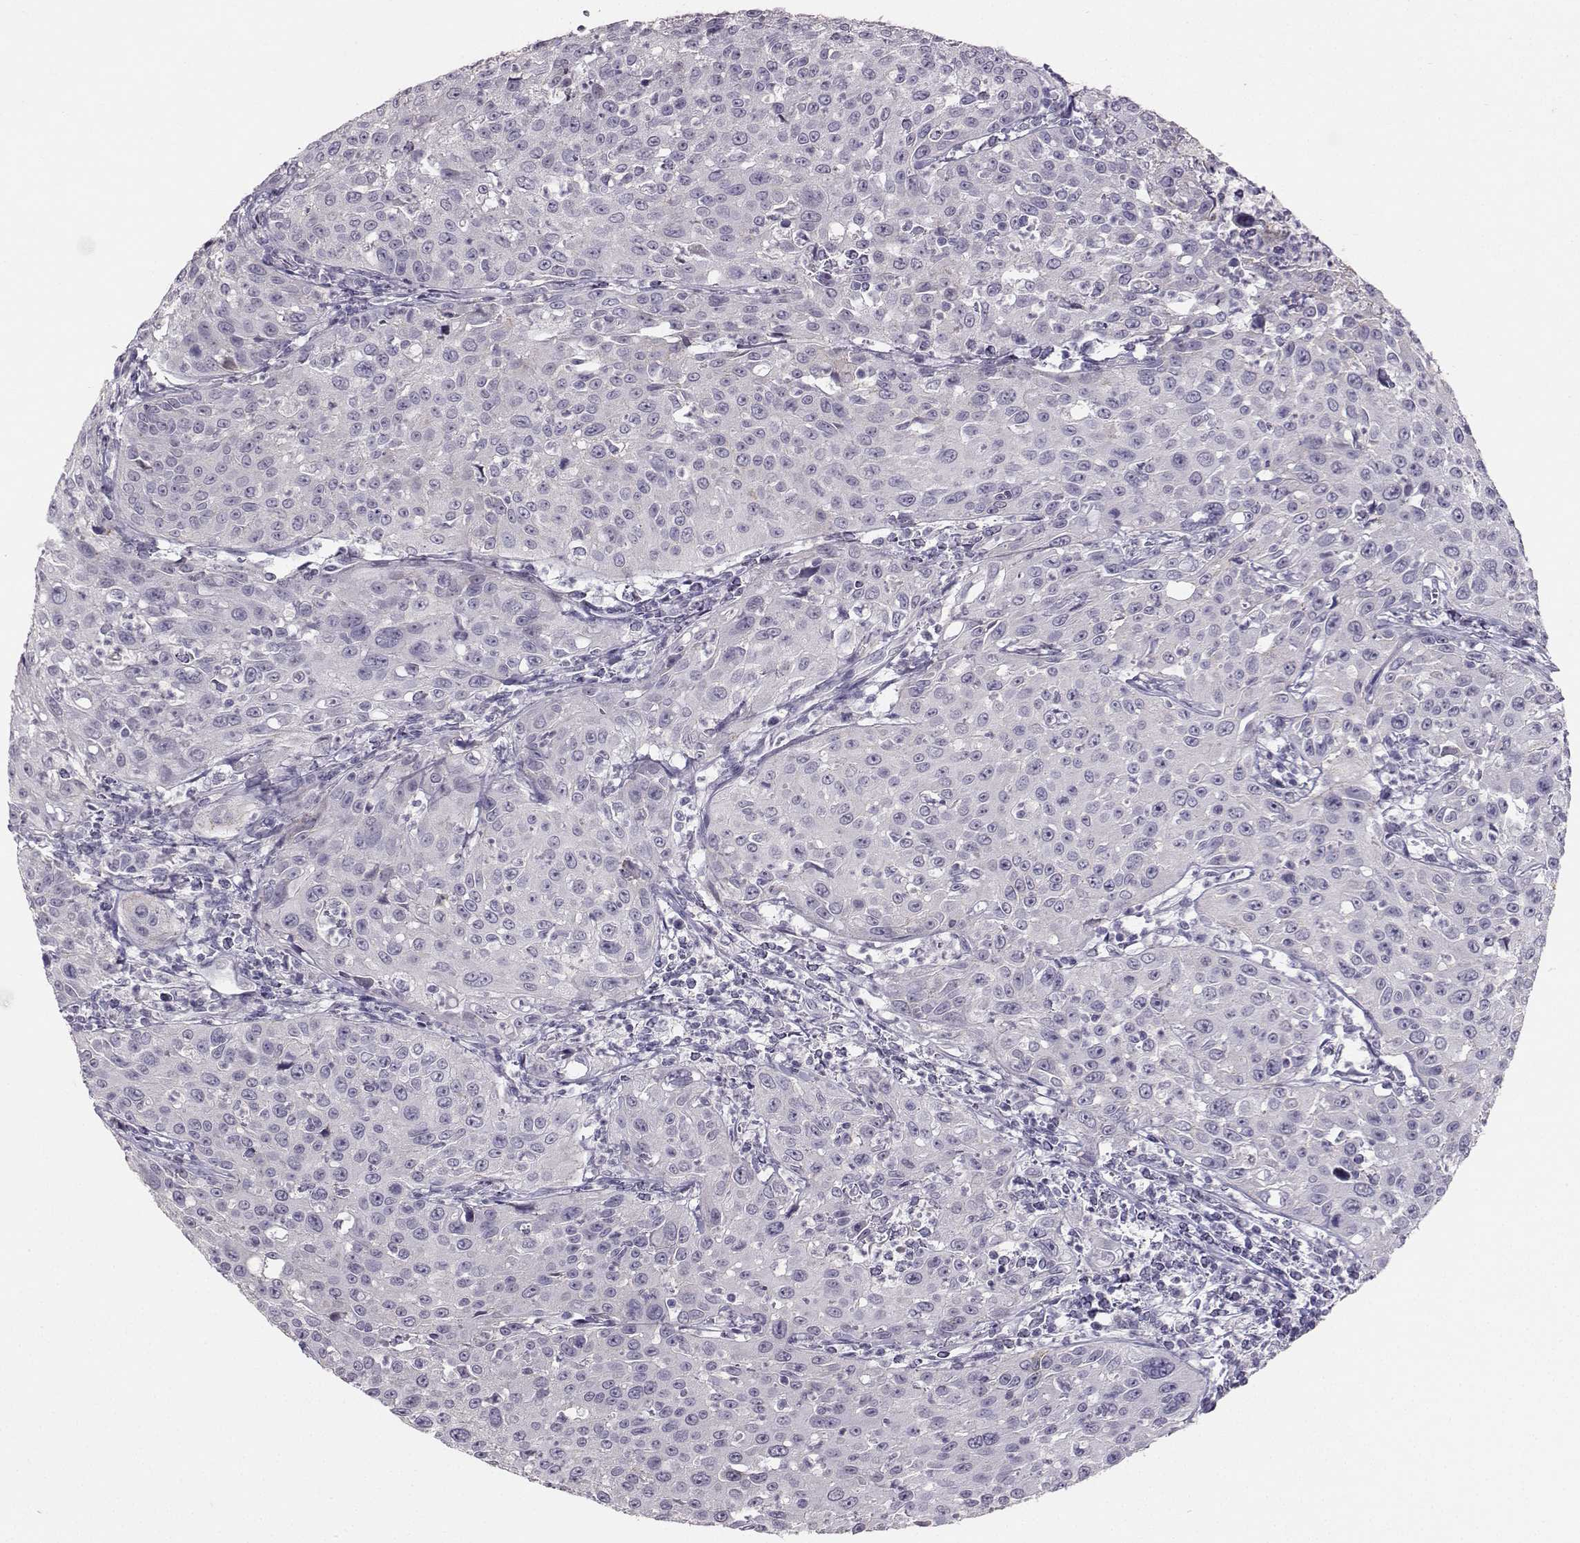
{"staining": {"intensity": "negative", "quantity": "none", "location": "none"}, "tissue": "cervical cancer", "cell_type": "Tumor cells", "image_type": "cancer", "snomed": [{"axis": "morphology", "description": "Squamous cell carcinoma, NOS"}, {"axis": "topography", "description": "Cervix"}], "caption": "Immunohistochemistry (IHC) photomicrograph of human cervical cancer stained for a protein (brown), which exhibits no positivity in tumor cells. (DAB IHC, high magnification).", "gene": "PKP2", "patient": {"sex": "female", "age": 26}}